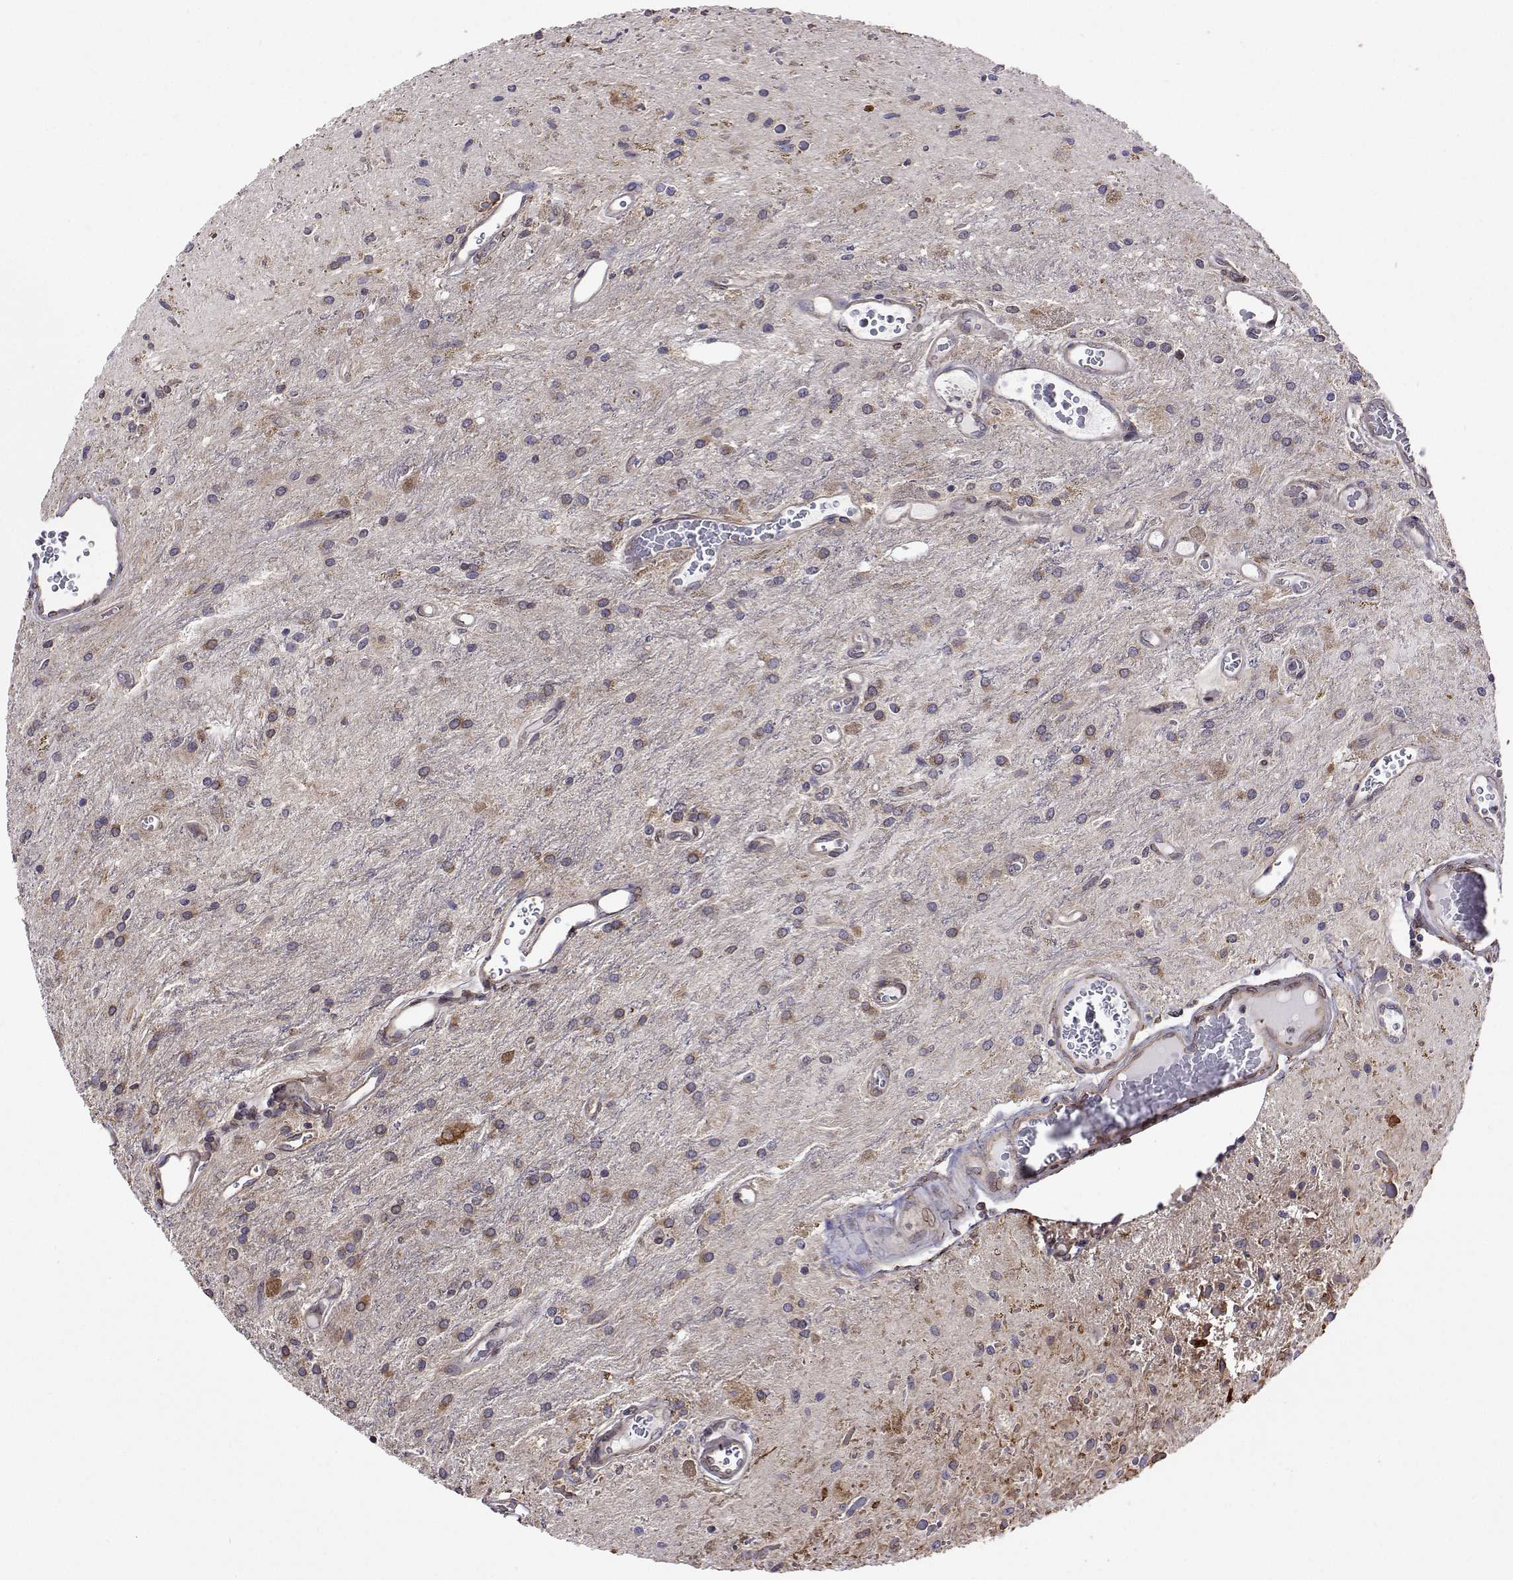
{"staining": {"intensity": "negative", "quantity": "none", "location": "none"}, "tissue": "glioma", "cell_type": "Tumor cells", "image_type": "cancer", "snomed": [{"axis": "morphology", "description": "Glioma, malignant, Low grade"}, {"axis": "topography", "description": "Cerebellum"}], "caption": "An IHC image of glioma is shown. There is no staining in tumor cells of glioma.", "gene": "PGRMC2", "patient": {"sex": "female", "age": 14}}